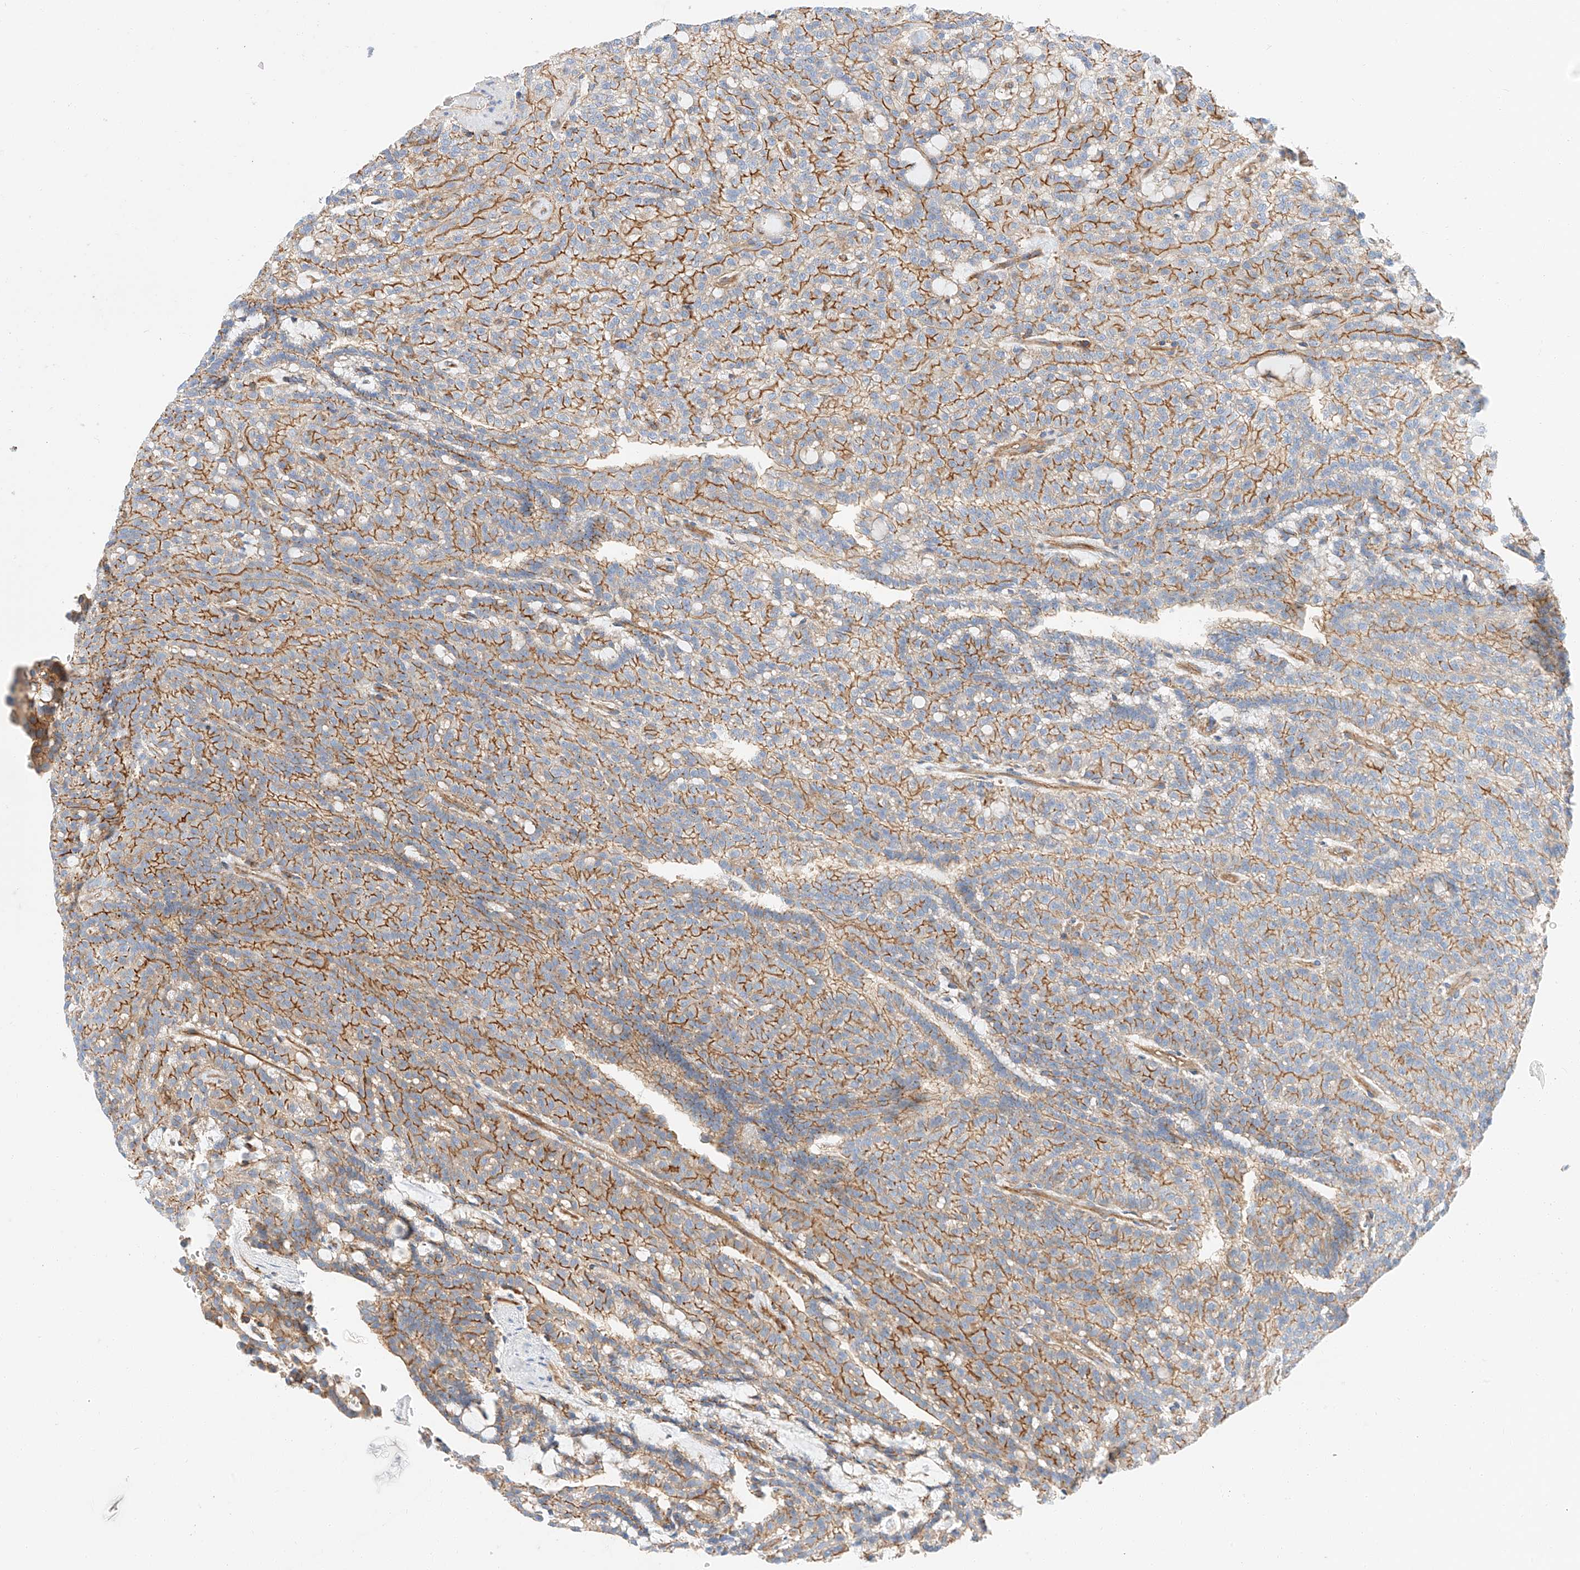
{"staining": {"intensity": "moderate", "quantity": ">75%", "location": "cytoplasmic/membranous"}, "tissue": "renal cancer", "cell_type": "Tumor cells", "image_type": "cancer", "snomed": [{"axis": "morphology", "description": "Adenocarcinoma, NOS"}, {"axis": "topography", "description": "Kidney"}], "caption": "A histopathology image of renal adenocarcinoma stained for a protein exhibits moderate cytoplasmic/membranous brown staining in tumor cells. (IHC, brightfield microscopy, high magnification).", "gene": "HAUS4", "patient": {"sex": "male", "age": 63}}